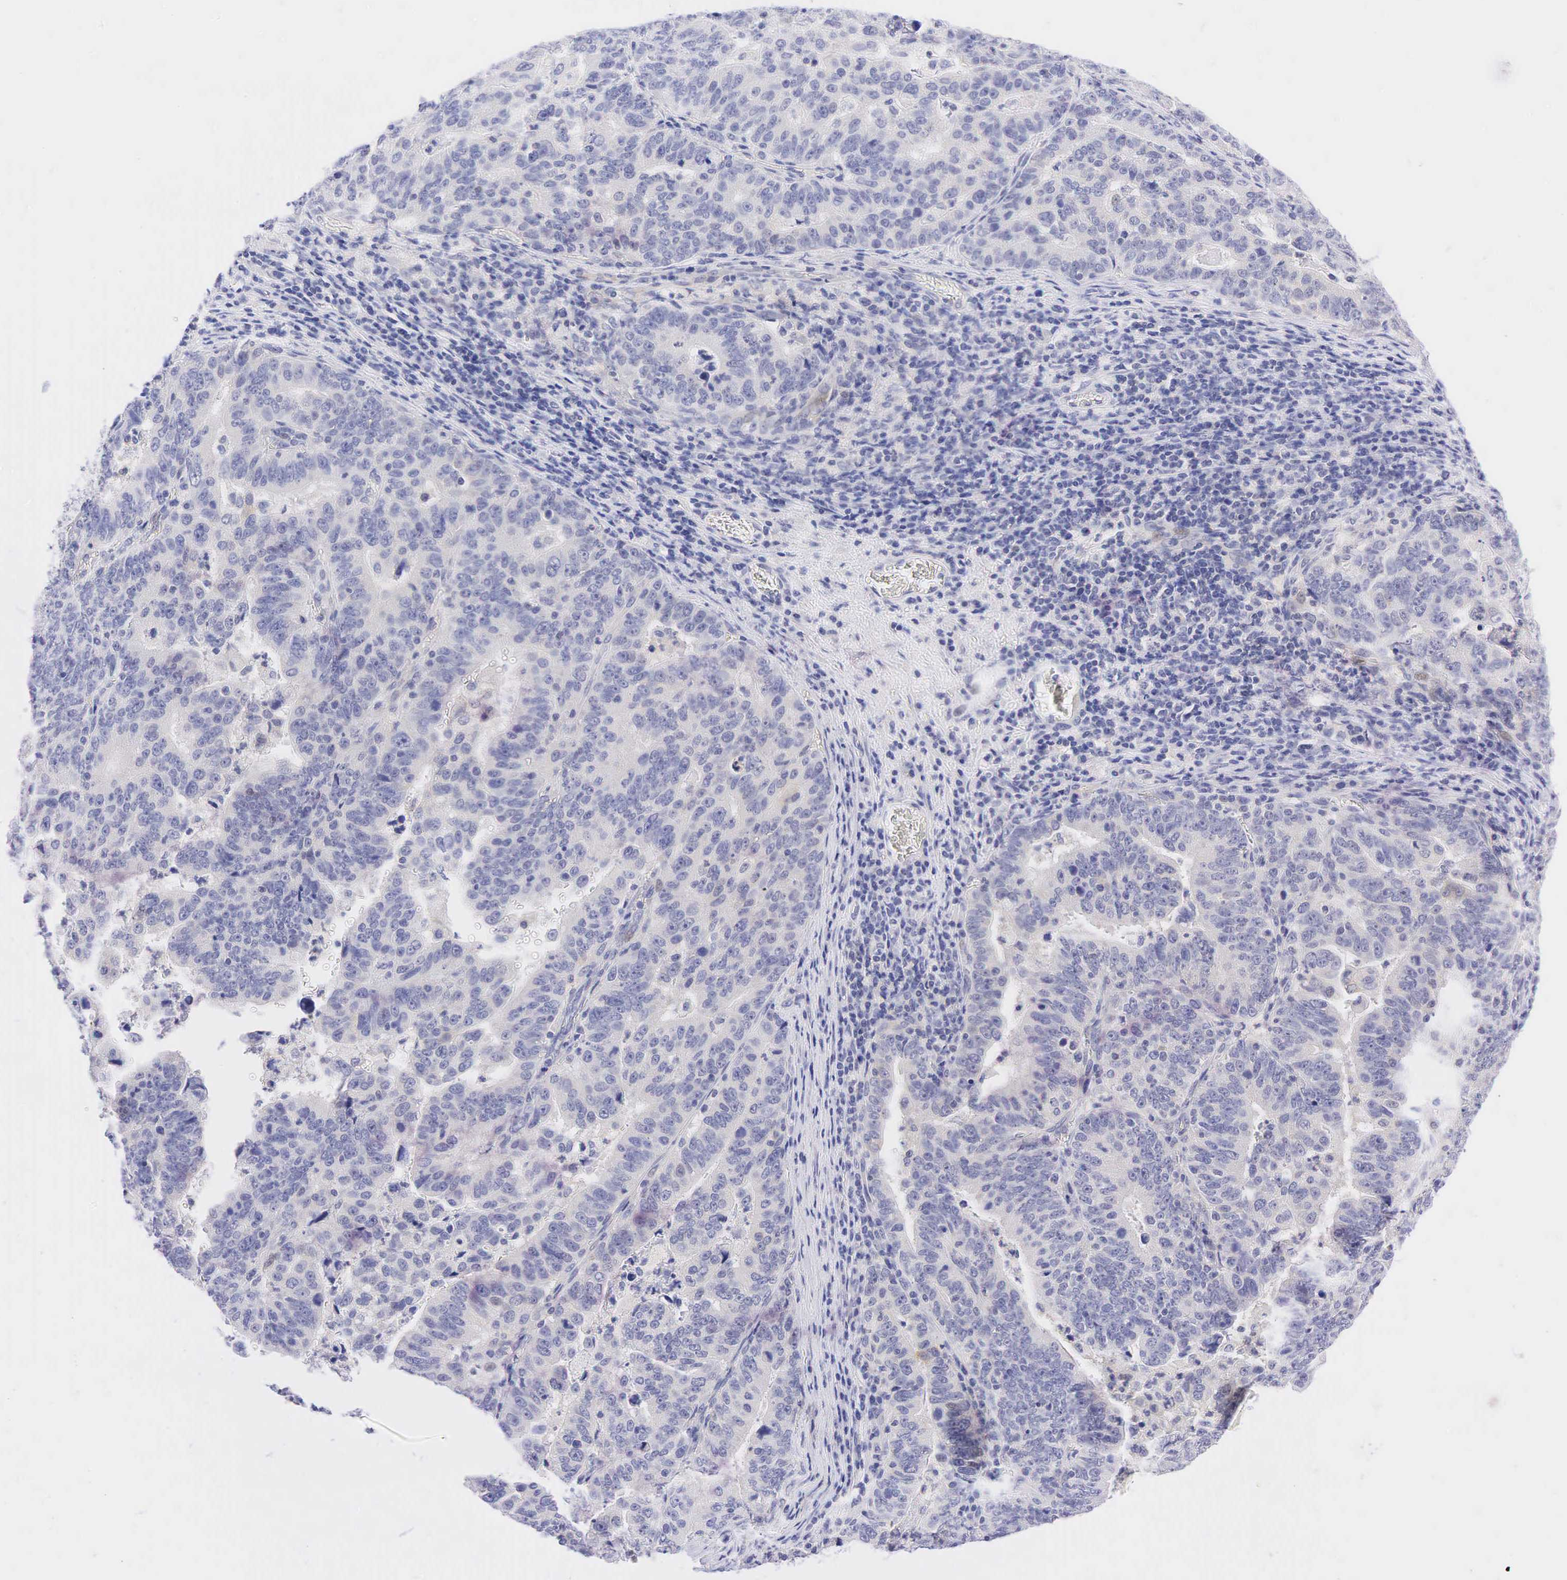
{"staining": {"intensity": "negative", "quantity": "none", "location": "none"}, "tissue": "stomach cancer", "cell_type": "Tumor cells", "image_type": "cancer", "snomed": [{"axis": "morphology", "description": "Adenocarcinoma, NOS"}, {"axis": "topography", "description": "Stomach, upper"}], "caption": "Stomach cancer (adenocarcinoma) stained for a protein using IHC reveals no staining tumor cells.", "gene": "AR", "patient": {"sex": "female", "age": 50}}